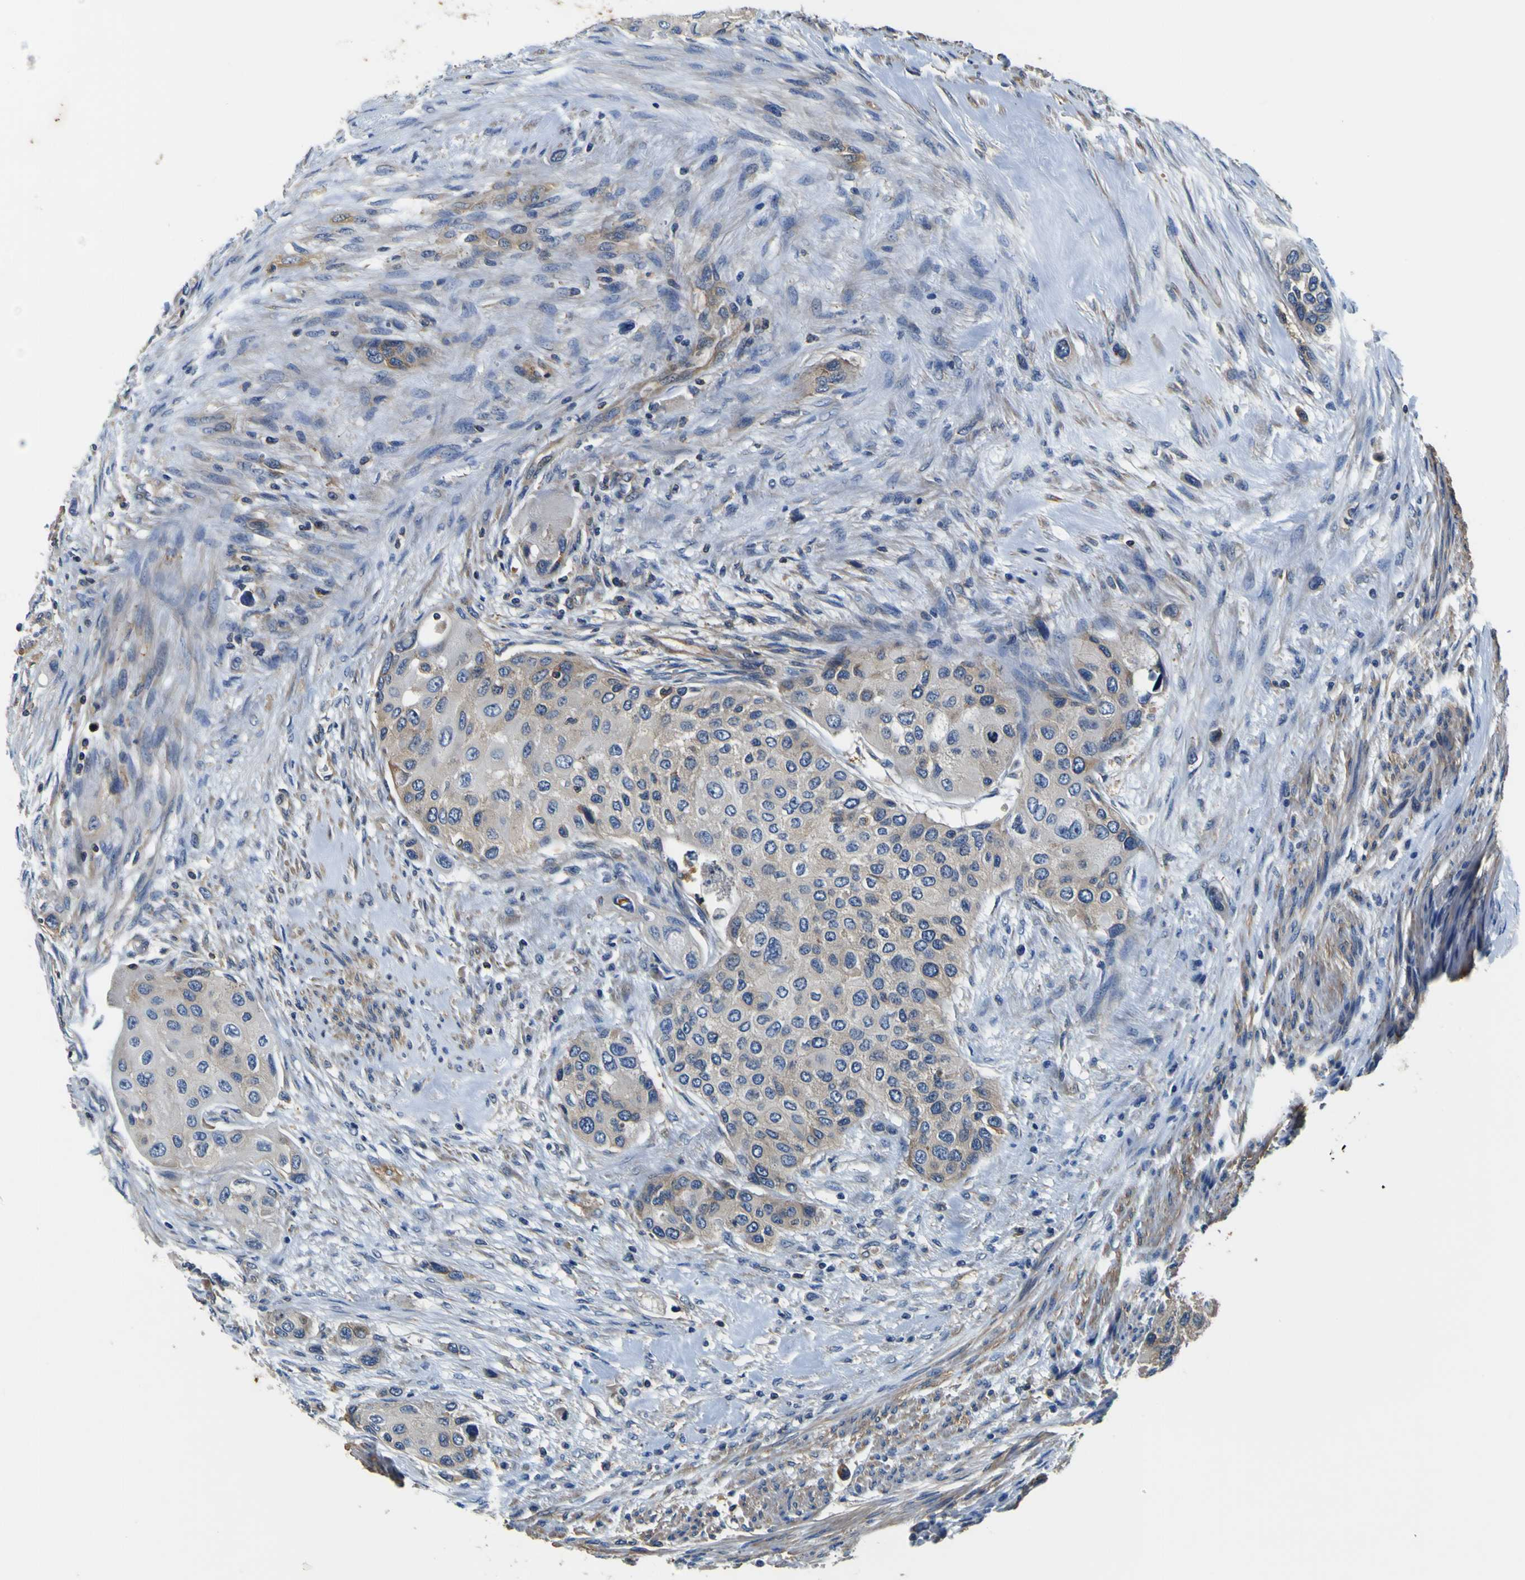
{"staining": {"intensity": "weak", "quantity": ">75%", "location": "cytoplasmic/membranous"}, "tissue": "urothelial cancer", "cell_type": "Tumor cells", "image_type": "cancer", "snomed": [{"axis": "morphology", "description": "Urothelial carcinoma, High grade"}, {"axis": "topography", "description": "Urinary bladder"}], "caption": "Urothelial cancer tissue exhibits weak cytoplasmic/membranous expression in about >75% of tumor cells", "gene": "CNR2", "patient": {"sex": "female", "age": 56}}